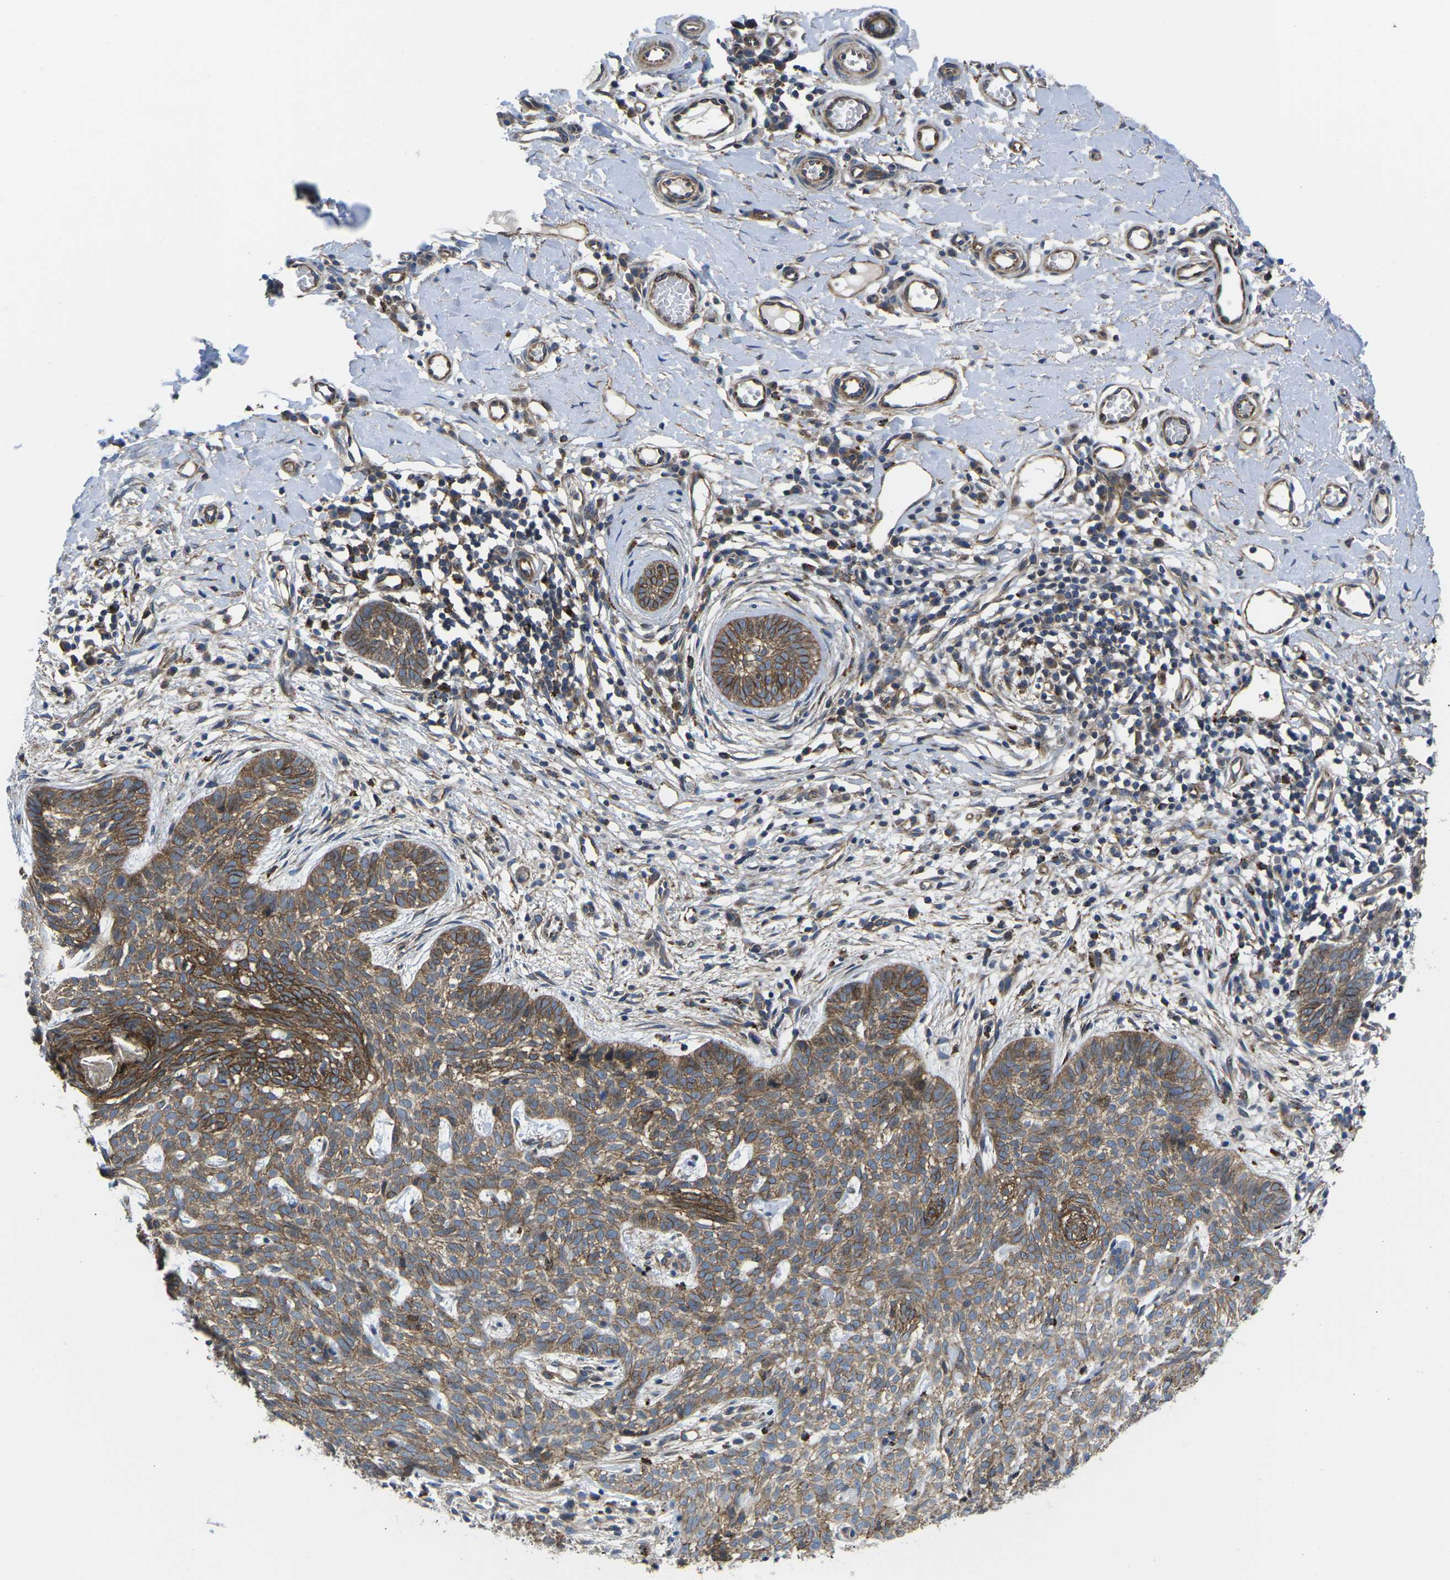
{"staining": {"intensity": "moderate", "quantity": ">75%", "location": "cytoplasmic/membranous"}, "tissue": "skin cancer", "cell_type": "Tumor cells", "image_type": "cancer", "snomed": [{"axis": "morphology", "description": "Basal cell carcinoma"}, {"axis": "topography", "description": "Skin"}], "caption": "Immunohistochemistry of skin cancer (basal cell carcinoma) reveals medium levels of moderate cytoplasmic/membranous positivity in approximately >75% of tumor cells.", "gene": "DLG1", "patient": {"sex": "female", "age": 59}}